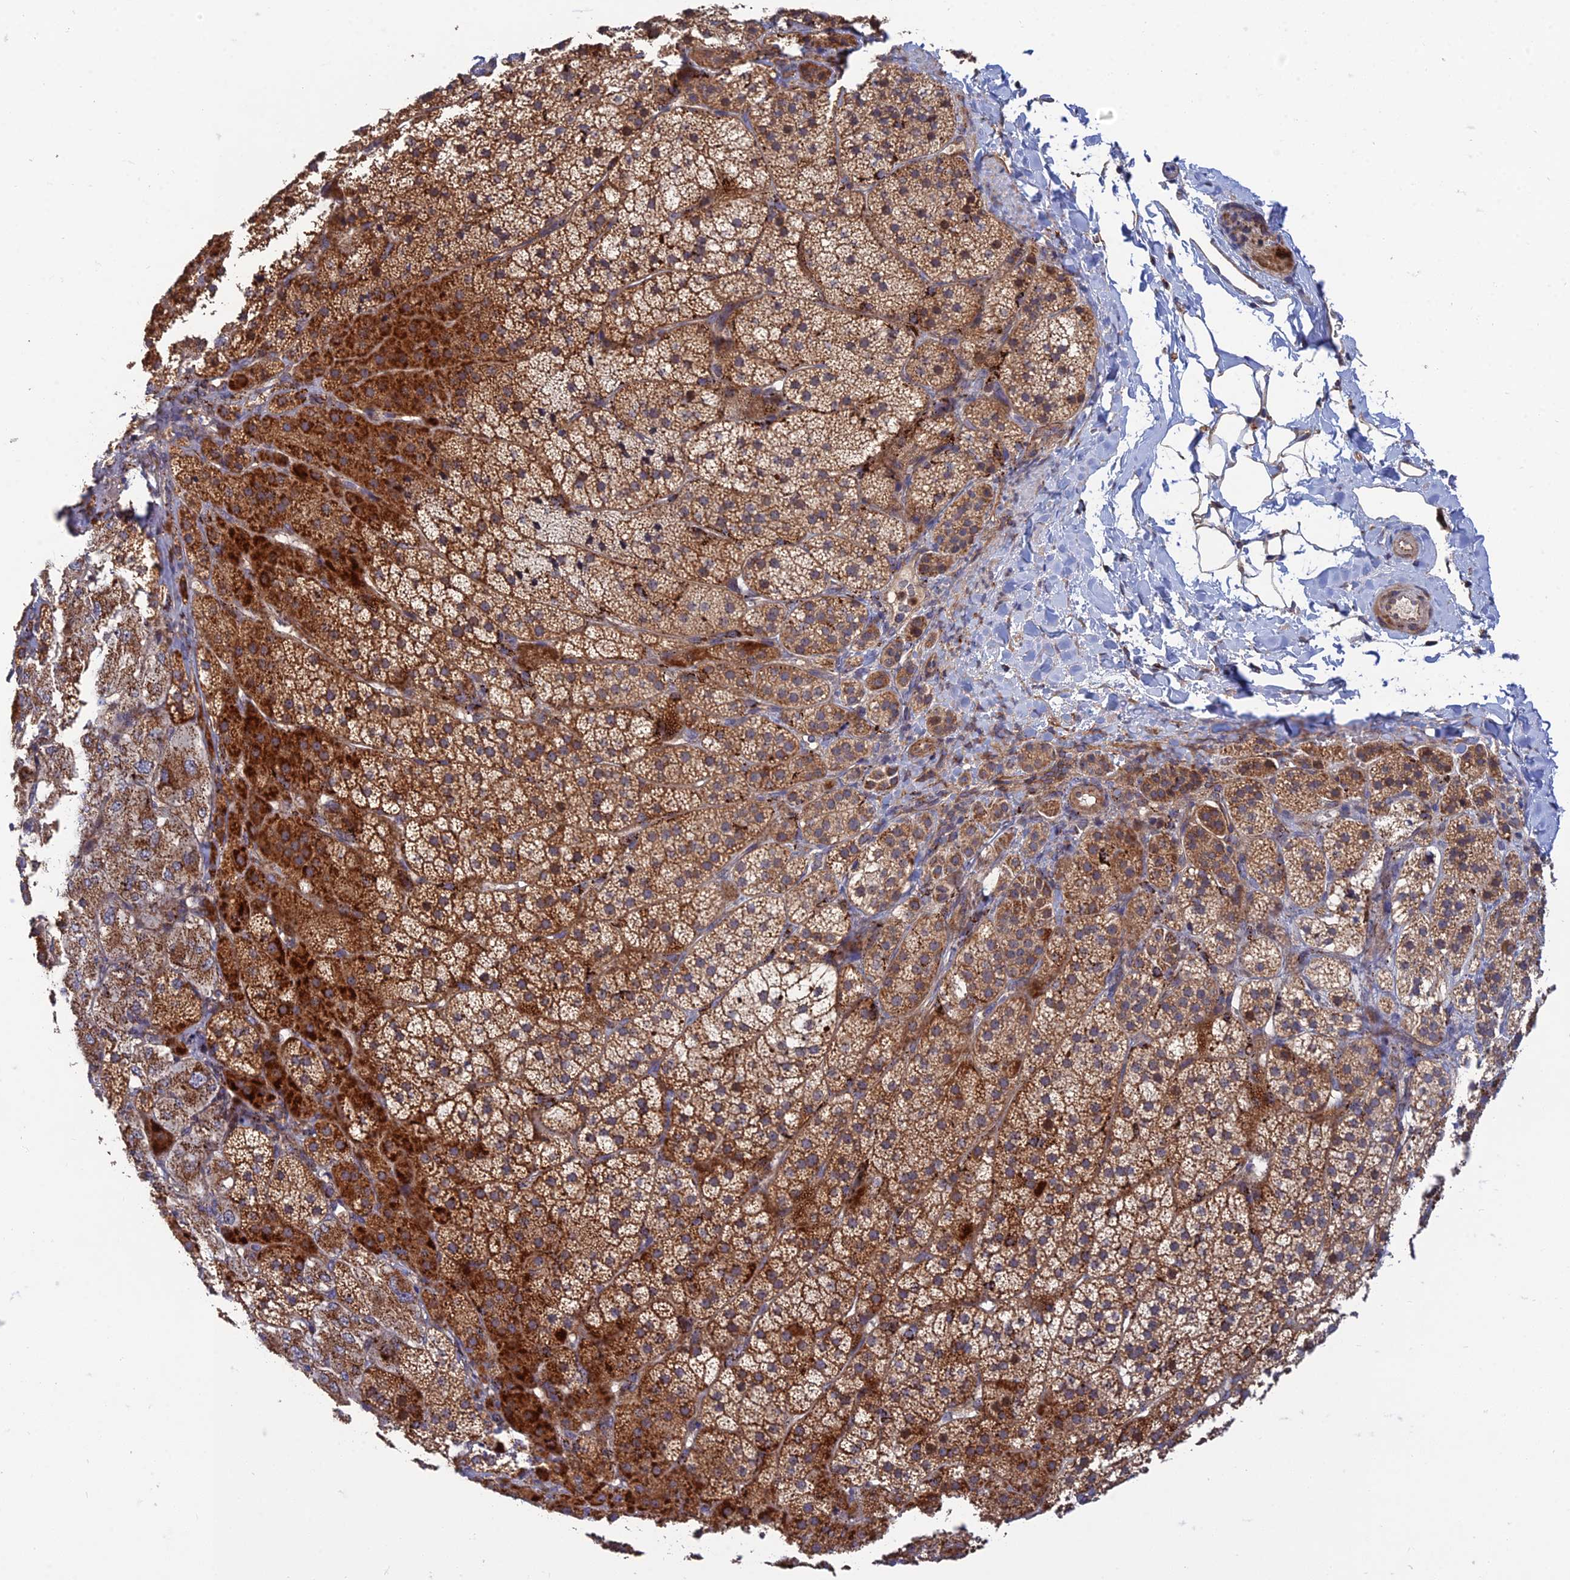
{"staining": {"intensity": "strong", "quantity": ">75%", "location": "cytoplasmic/membranous"}, "tissue": "adrenal gland", "cell_type": "Glandular cells", "image_type": "normal", "snomed": [{"axis": "morphology", "description": "Normal tissue, NOS"}, {"axis": "topography", "description": "Adrenal gland"}], "caption": "A brown stain shows strong cytoplasmic/membranous staining of a protein in glandular cells of normal adrenal gland. The protein of interest is shown in brown color, while the nuclei are stained blue.", "gene": "RIC8B", "patient": {"sex": "female", "age": 44}}